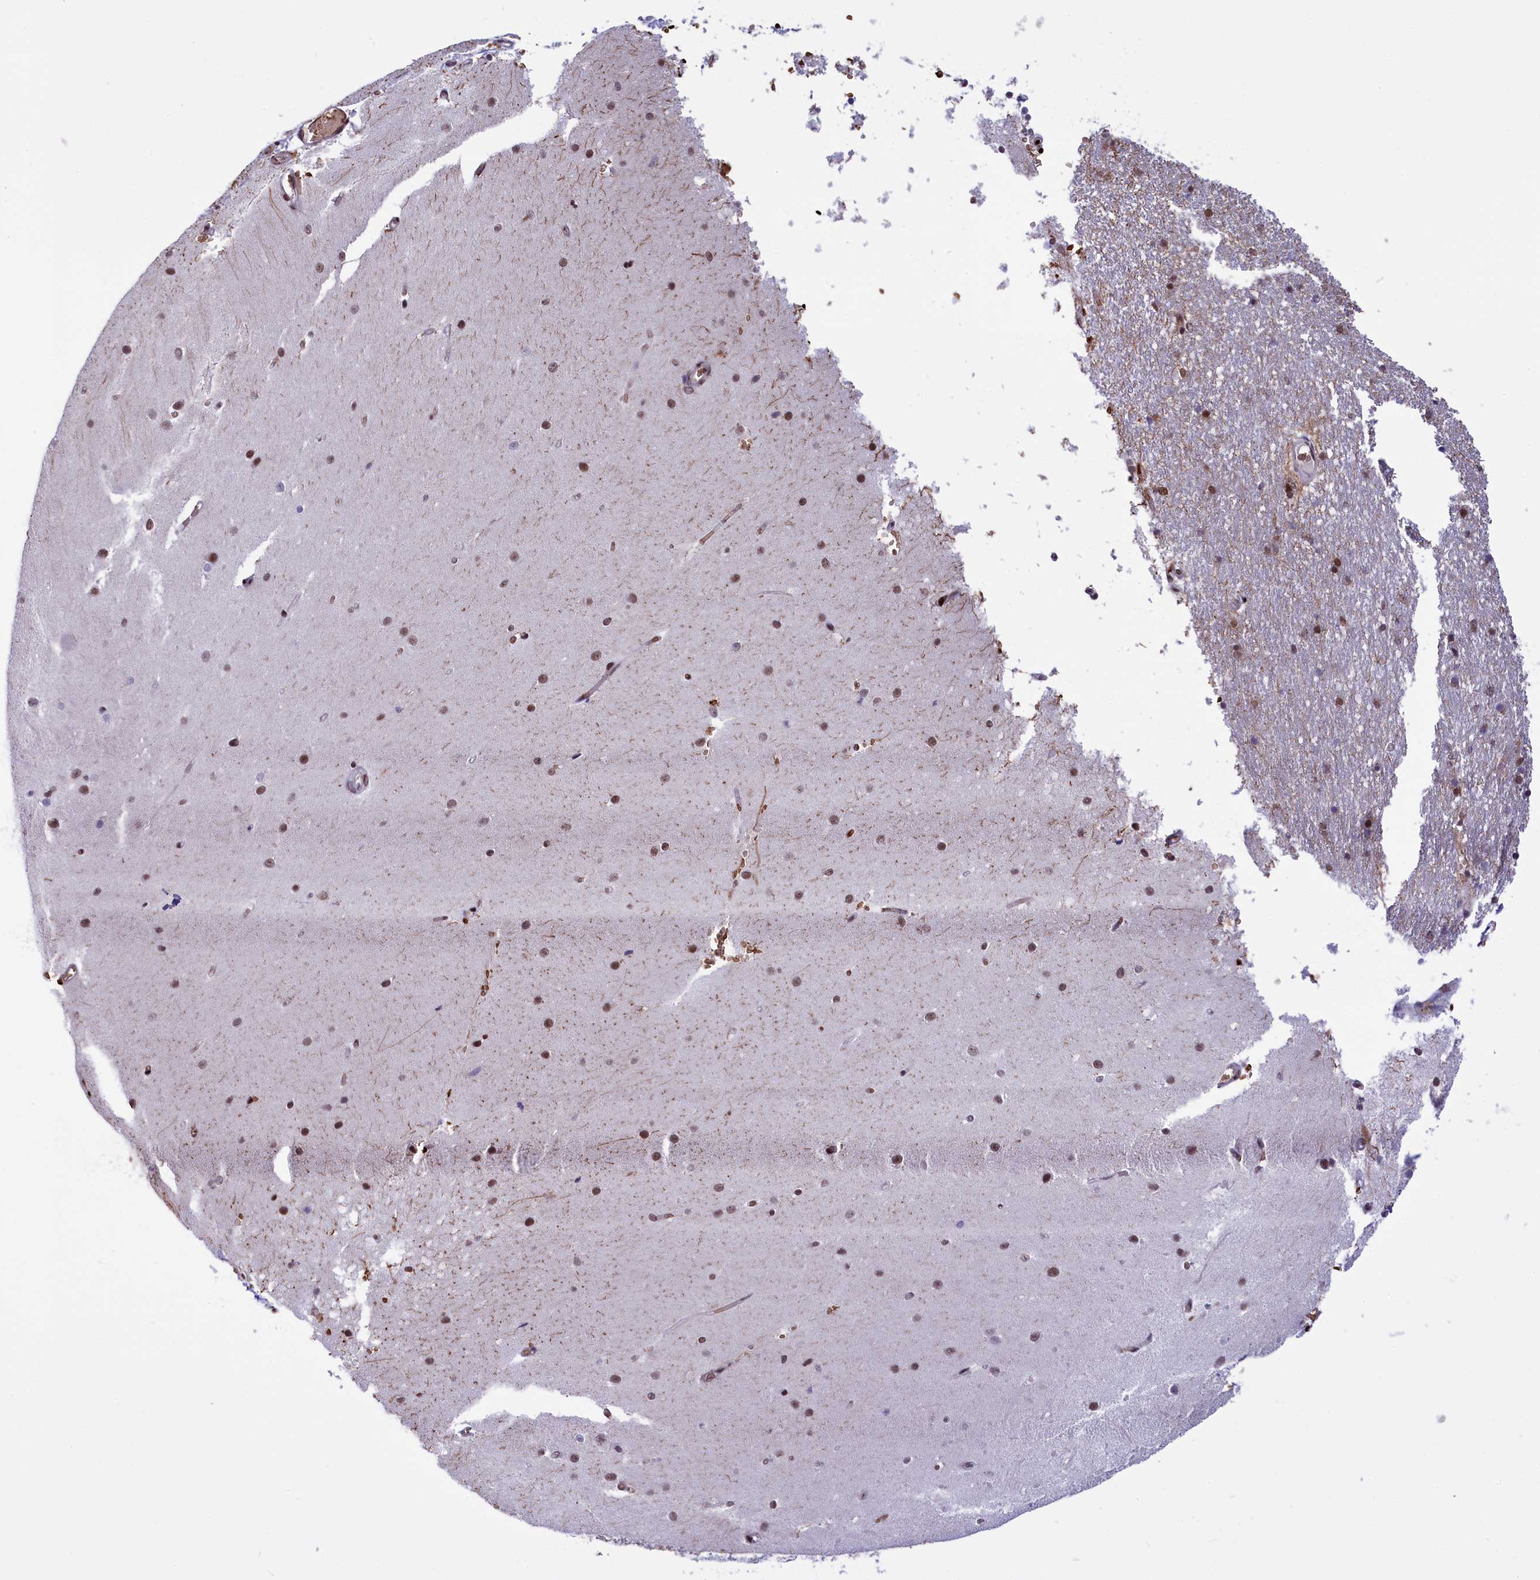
{"staining": {"intensity": "moderate", "quantity": ">75%", "location": "nuclear"}, "tissue": "cerebellum", "cell_type": "Cells in granular layer", "image_type": "normal", "snomed": [{"axis": "morphology", "description": "Normal tissue, NOS"}, {"axis": "topography", "description": "Cerebellum"}], "caption": "Immunohistochemical staining of unremarkable cerebellum exhibits moderate nuclear protein staining in approximately >75% of cells in granular layer. The staining was performed using DAB (3,3'-diaminobenzidine), with brown indicating positive protein expression. Nuclei are stained blue with hematoxylin.", "gene": "MPHOSPH8", "patient": {"sex": "male", "age": 54}}